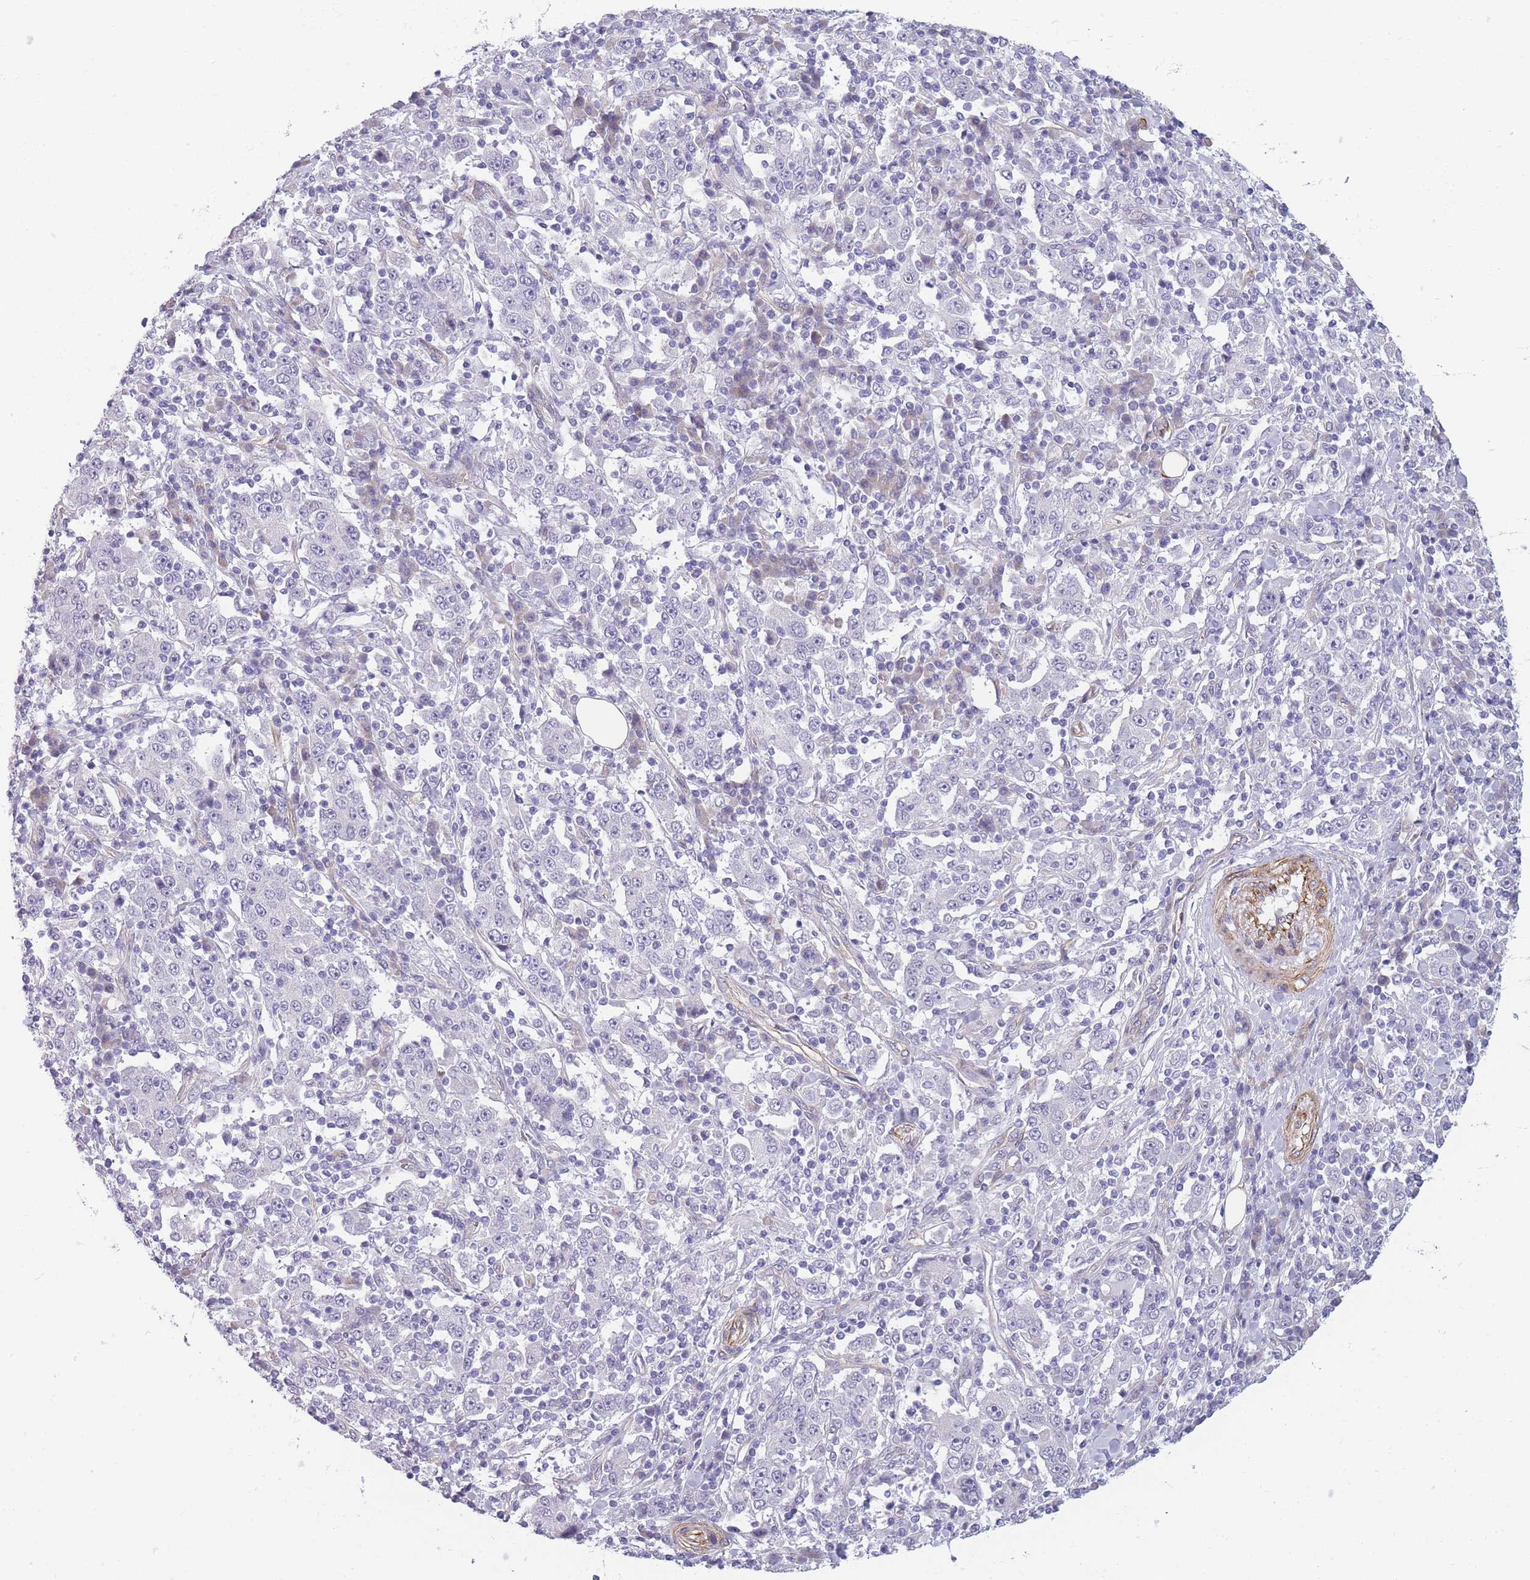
{"staining": {"intensity": "negative", "quantity": "none", "location": "none"}, "tissue": "stomach cancer", "cell_type": "Tumor cells", "image_type": "cancer", "snomed": [{"axis": "morphology", "description": "Normal tissue, NOS"}, {"axis": "morphology", "description": "Adenocarcinoma, NOS"}, {"axis": "topography", "description": "Stomach, upper"}, {"axis": "topography", "description": "Stomach"}], "caption": "IHC image of human stomach cancer (adenocarcinoma) stained for a protein (brown), which shows no staining in tumor cells.", "gene": "OR6B3", "patient": {"sex": "male", "age": 59}}